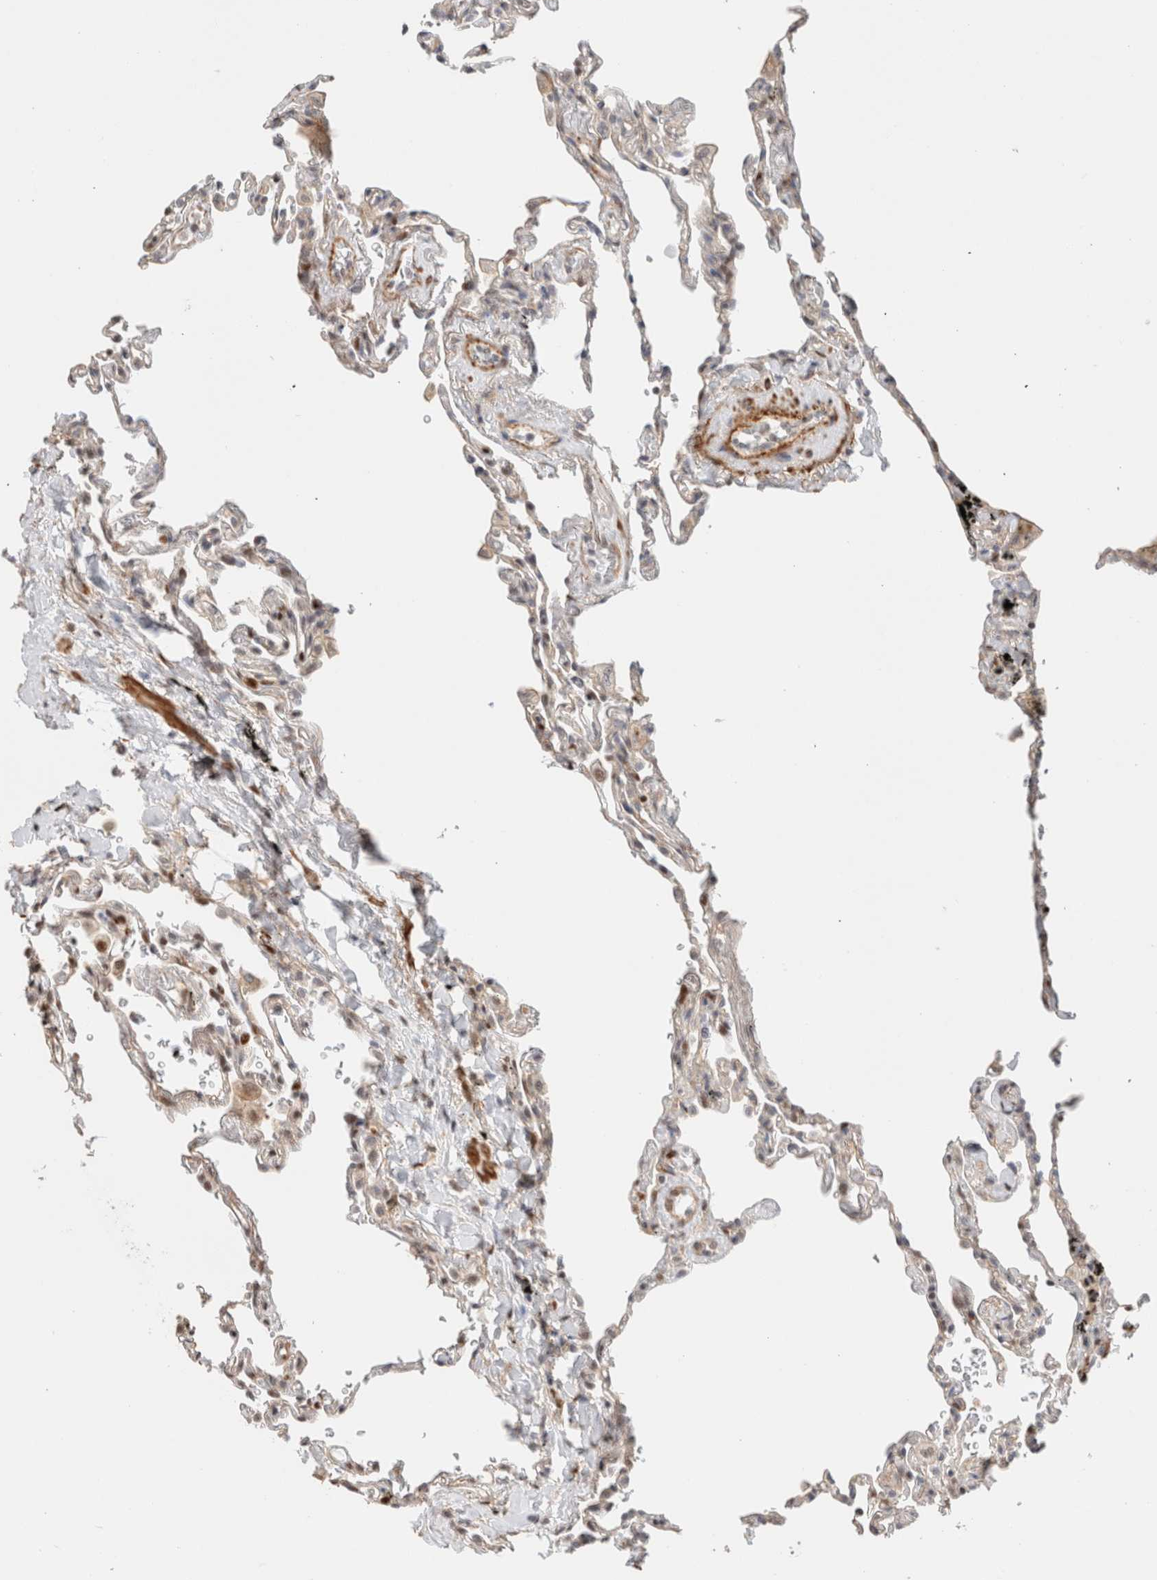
{"staining": {"intensity": "moderate", "quantity": "25%-75%", "location": "nuclear"}, "tissue": "lung", "cell_type": "Alveolar cells", "image_type": "normal", "snomed": [{"axis": "morphology", "description": "Normal tissue, NOS"}, {"axis": "topography", "description": "Lung"}], "caption": "A high-resolution micrograph shows immunohistochemistry staining of unremarkable lung, which demonstrates moderate nuclear positivity in about 25%-75% of alveolar cells.", "gene": "ID3", "patient": {"sex": "male", "age": 59}}